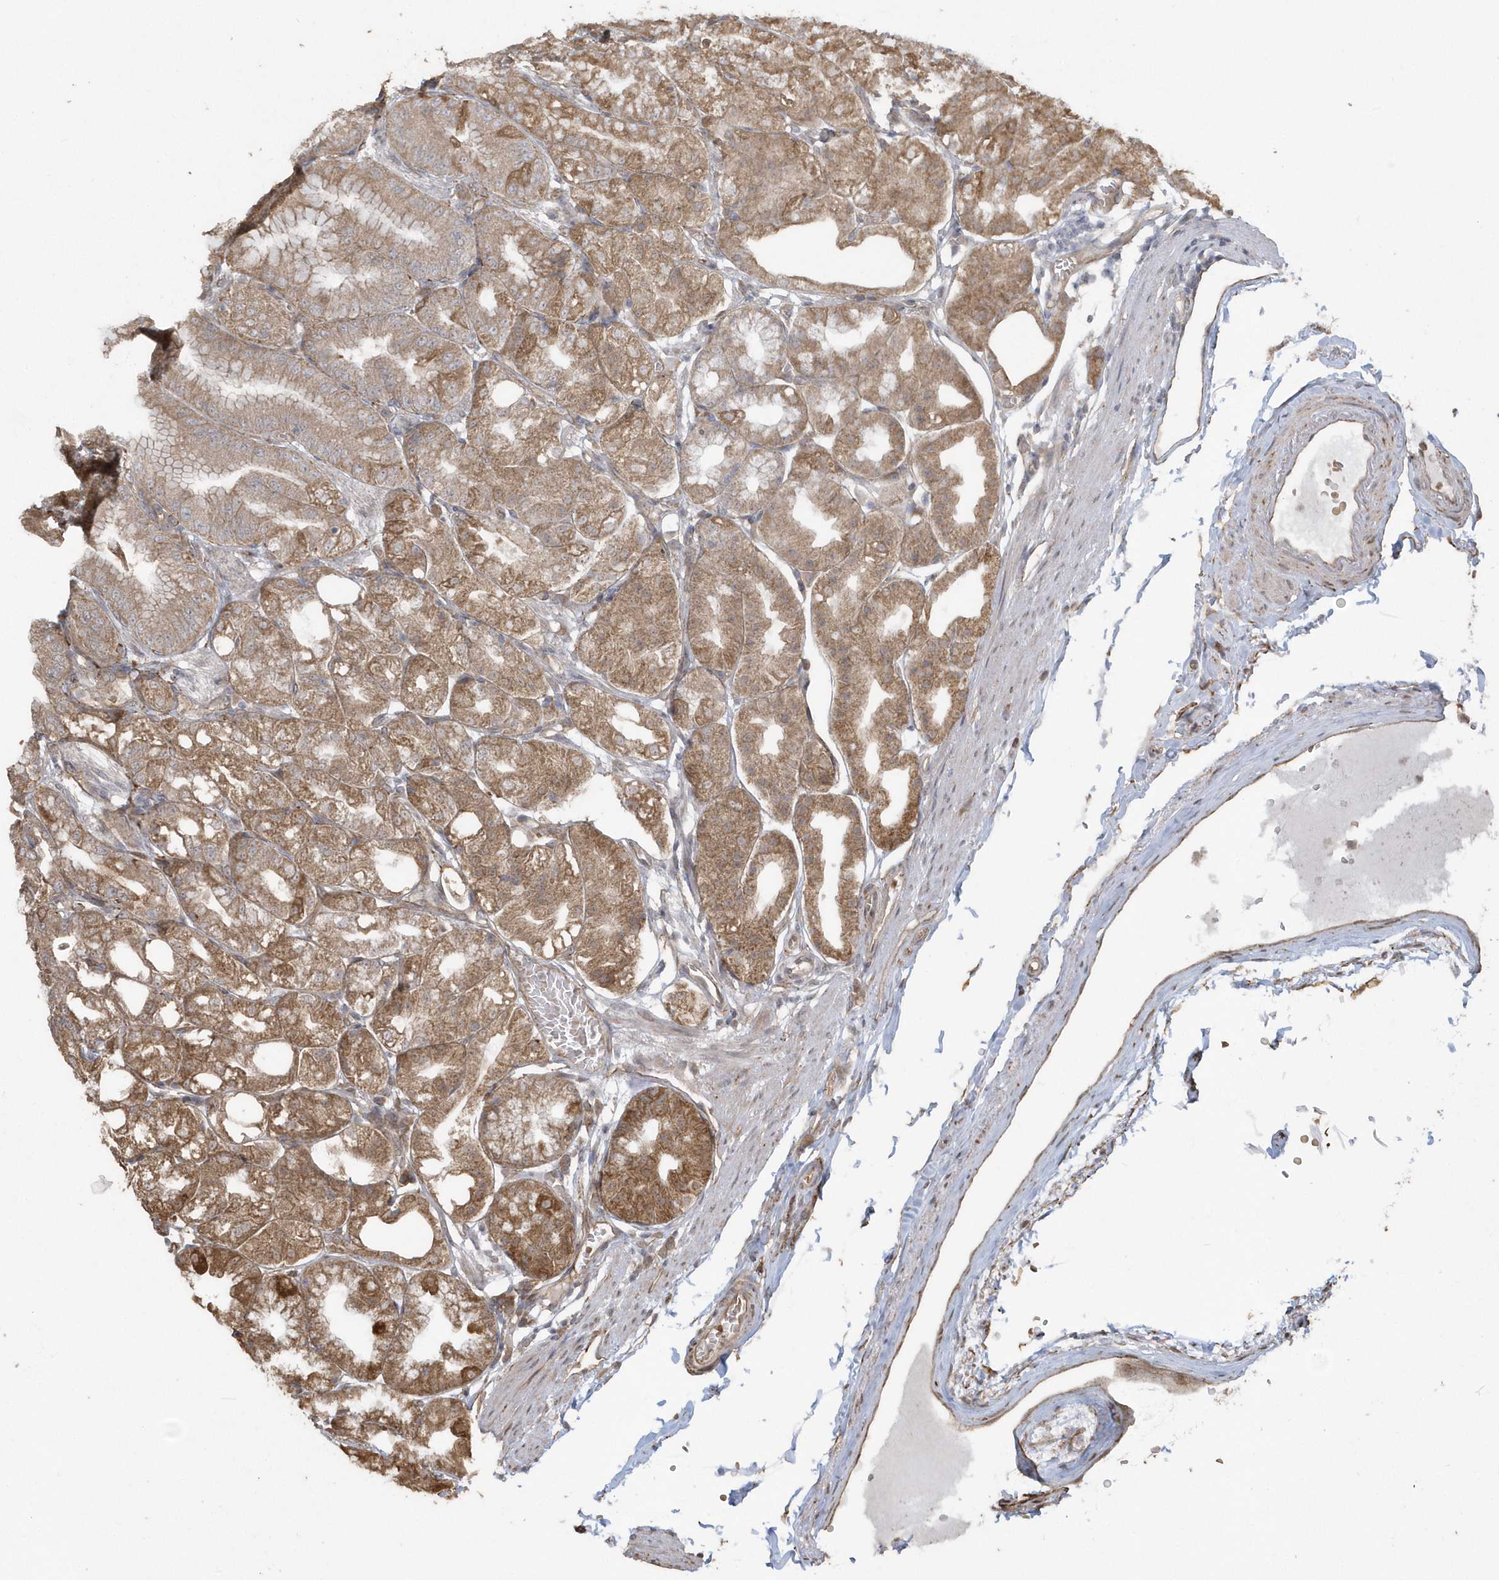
{"staining": {"intensity": "moderate", "quantity": ">75%", "location": "cytoplasmic/membranous"}, "tissue": "stomach", "cell_type": "Glandular cells", "image_type": "normal", "snomed": [{"axis": "morphology", "description": "Normal tissue, NOS"}, {"axis": "topography", "description": "Stomach, lower"}], "caption": "Glandular cells demonstrate medium levels of moderate cytoplasmic/membranous staining in about >75% of cells in benign stomach. Nuclei are stained in blue.", "gene": "HERPUD1", "patient": {"sex": "male", "age": 71}}